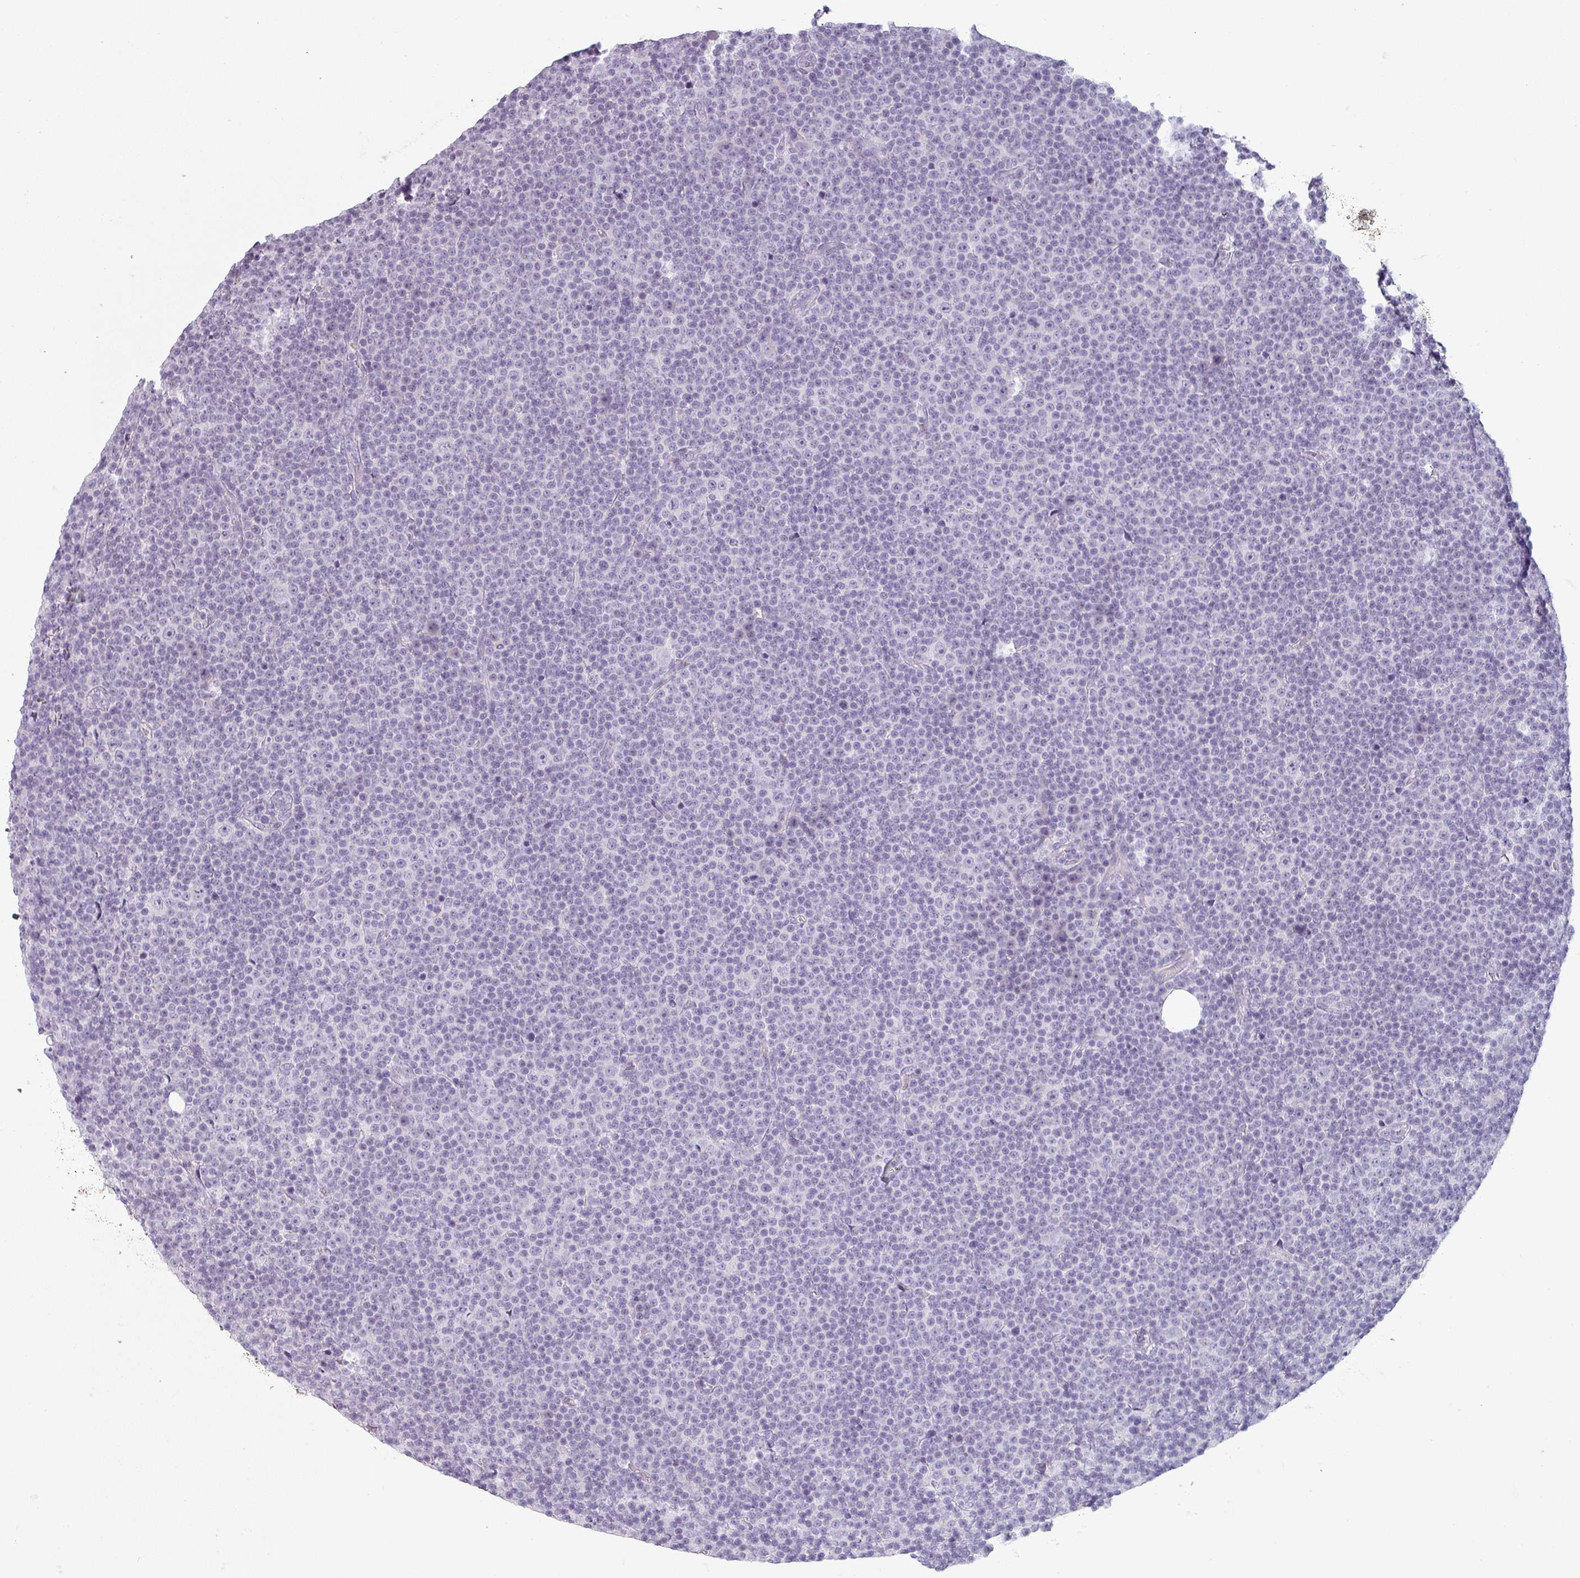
{"staining": {"intensity": "negative", "quantity": "none", "location": "none"}, "tissue": "lymphoma", "cell_type": "Tumor cells", "image_type": "cancer", "snomed": [{"axis": "morphology", "description": "Malignant lymphoma, non-Hodgkin's type, Low grade"}, {"axis": "topography", "description": "Lymph node"}], "caption": "Tumor cells are negative for protein expression in human lymphoma.", "gene": "SFTPA1", "patient": {"sex": "female", "age": 67}}